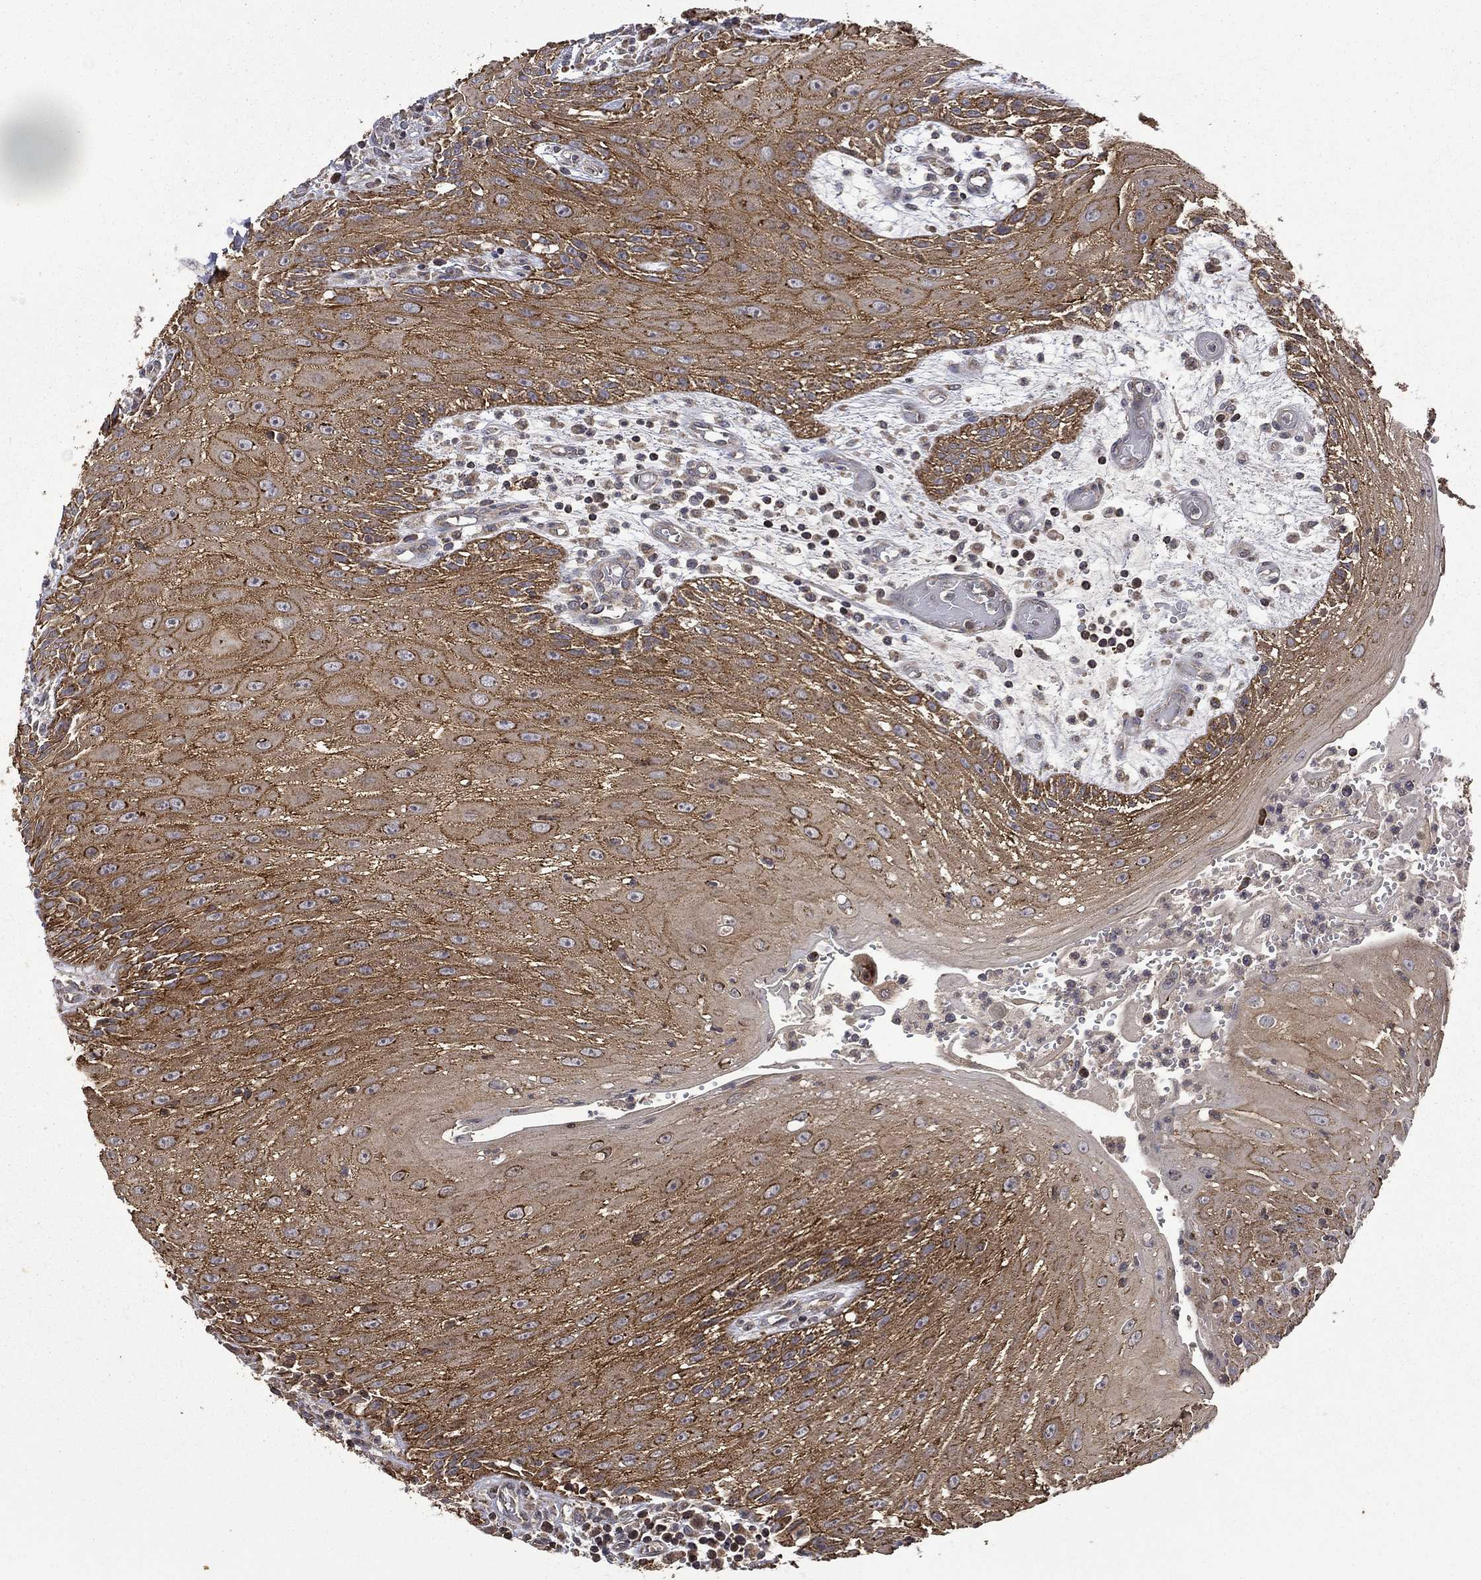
{"staining": {"intensity": "moderate", "quantity": ">75%", "location": "cytoplasmic/membranous"}, "tissue": "head and neck cancer", "cell_type": "Tumor cells", "image_type": "cancer", "snomed": [{"axis": "morphology", "description": "Squamous cell carcinoma, NOS"}, {"axis": "topography", "description": "Oral tissue"}, {"axis": "topography", "description": "Head-Neck"}], "caption": "Head and neck cancer (squamous cell carcinoma) tissue shows moderate cytoplasmic/membranous positivity in about >75% of tumor cells, visualized by immunohistochemistry.", "gene": "RPGR", "patient": {"sex": "male", "age": 58}}